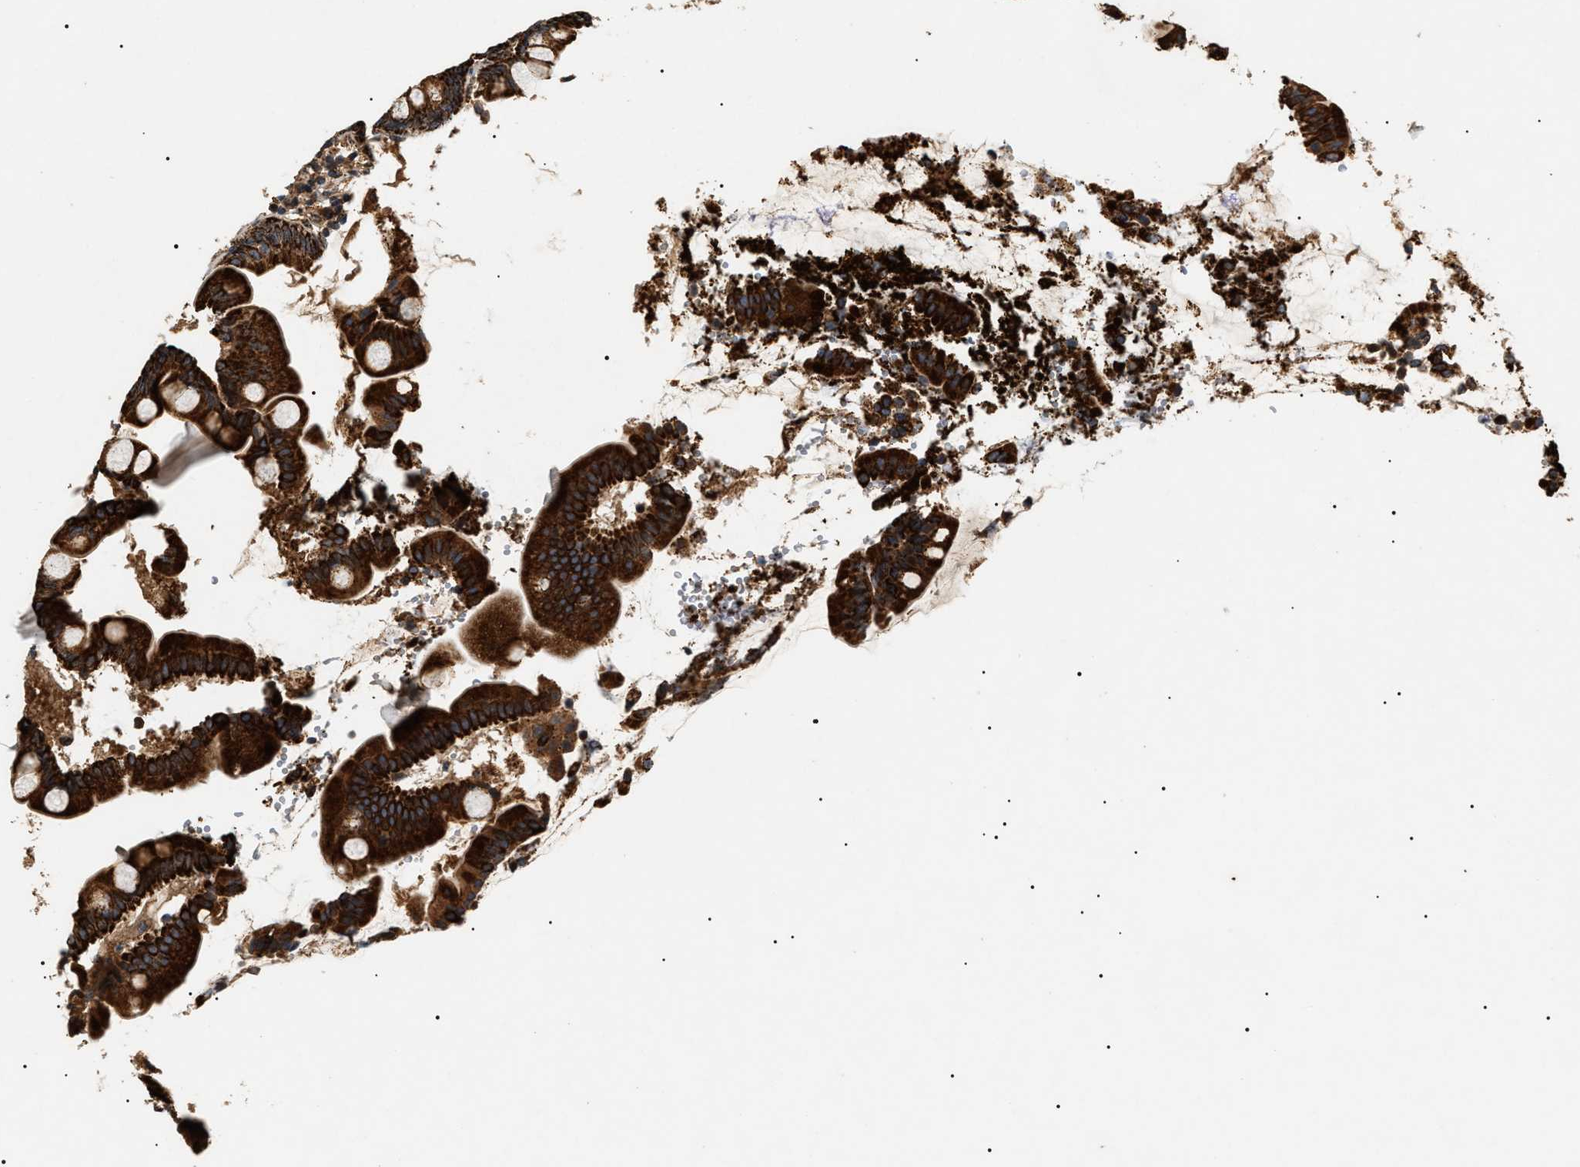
{"staining": {"intensity": "strong", "quantity": ">75%", "location": "cytoplasmic/membranous"}, "tissue": "small intestine", "cell_type": "Glandular cells", "image_type": "normal", "snomed": [{"axis": "morphology", "description": "Normal tissue, NOS"}, {"axis": "topography", "description": "Small intestine"}], "caption": "Immunohistochemical staining of benign human small intestine exhibits high levels of strong cytoplasmic/membranous staining in approximately >75% of glandular cells. (brown staining indicates protein expression, while blue staining denotes nuclei).", "gene": "ZBTB26", "patient": {"sex": "female", "age": 56}}